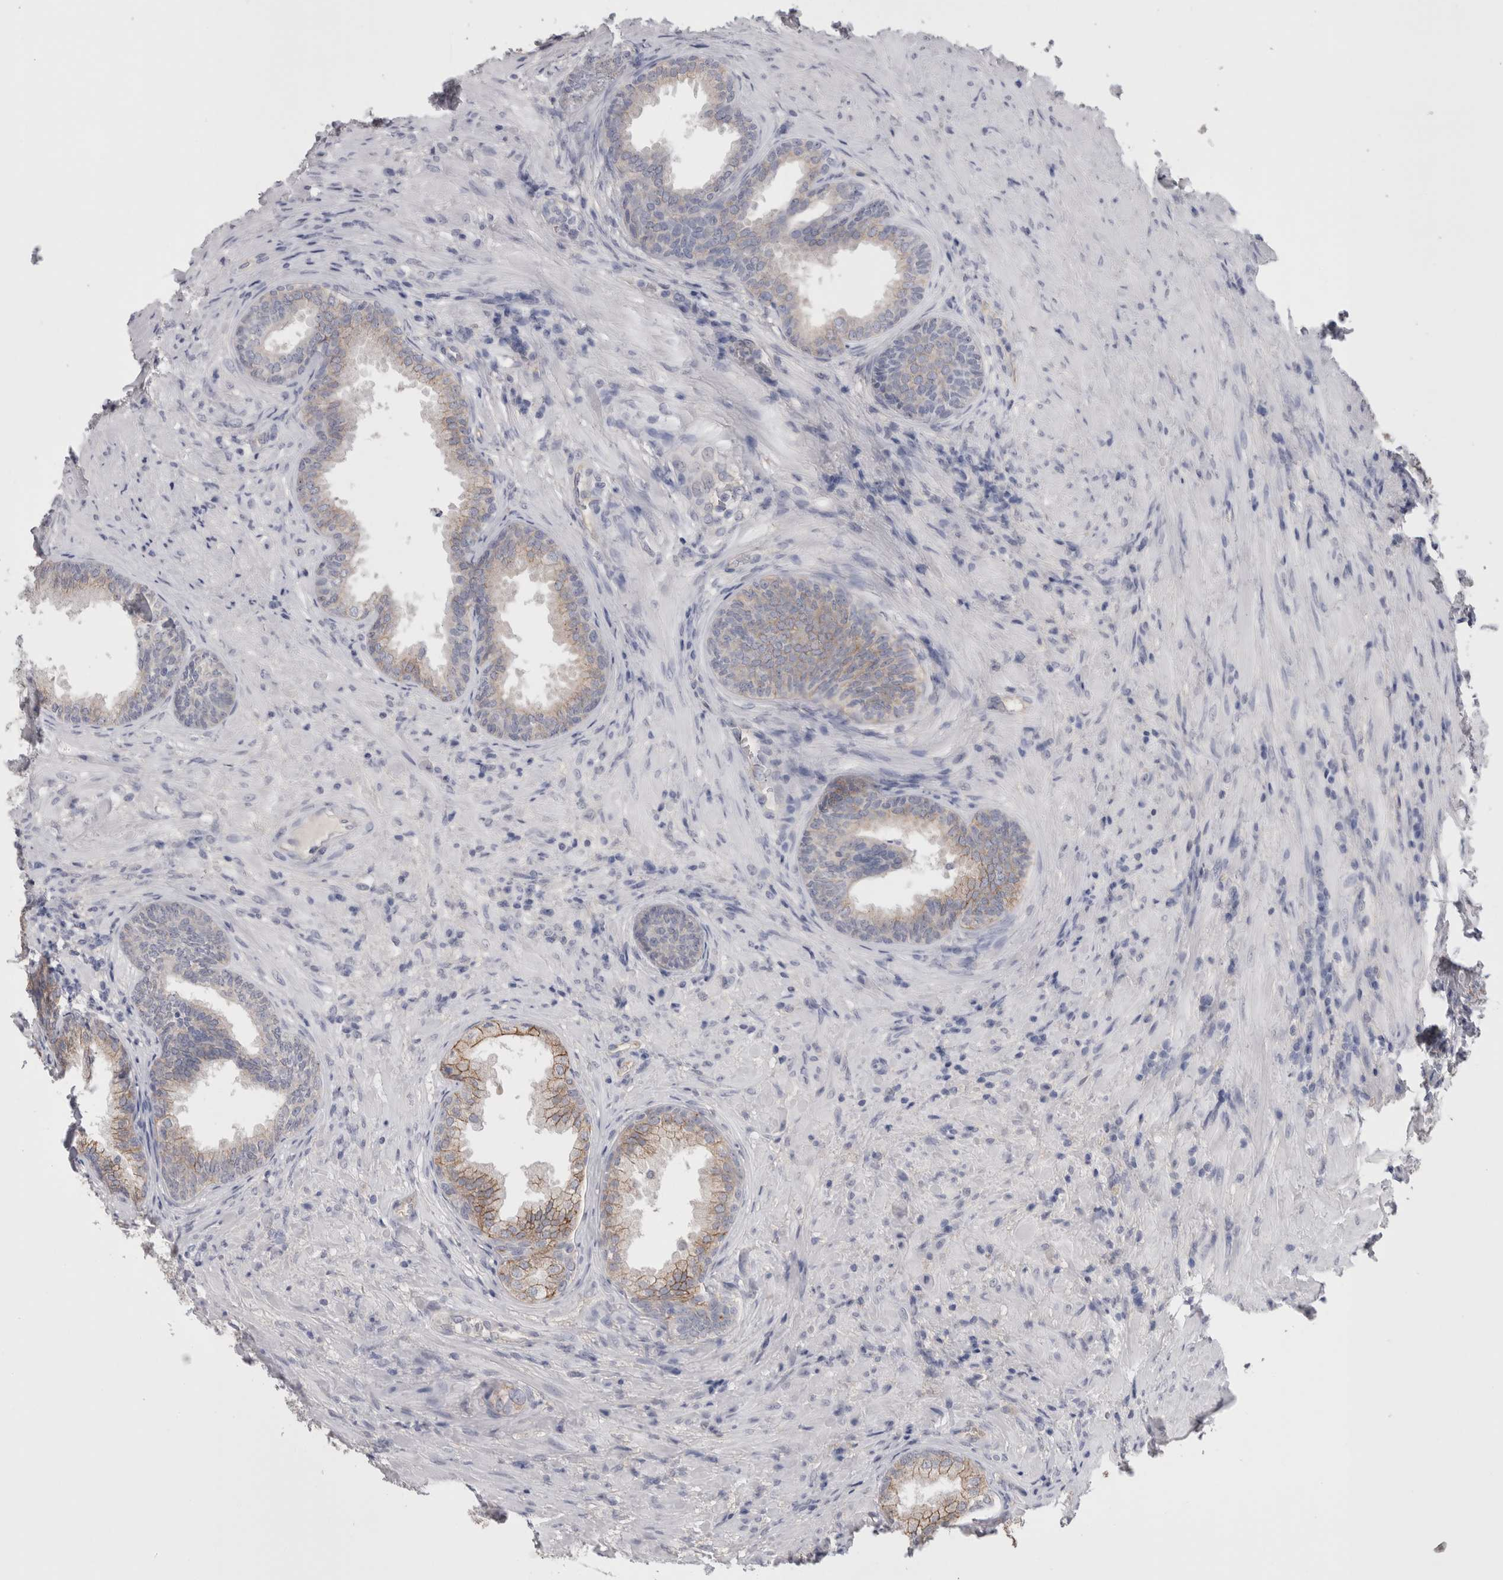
{"staining": {"intensity": "moderate", "quantity": "25%-75%", "location": "cytoplasmic/membranous"}, "tissue": "prostate", "cell_type": "Glandular cells", "image_type": "normal", "snomed": [{"axis": "morphology", "description": "Normal tissue, NOS"}, {"axis": "topography", "description": "Prostate"}], "caption": "Immunohistochemistry (IHC) of normal prostate reveals medium levels of moderate cytoplasmic/membranous positivity in about 25%-75% of glandular cells.", "gene": "NECTIN2", "patient": {"sex": "male", "age": 76}}